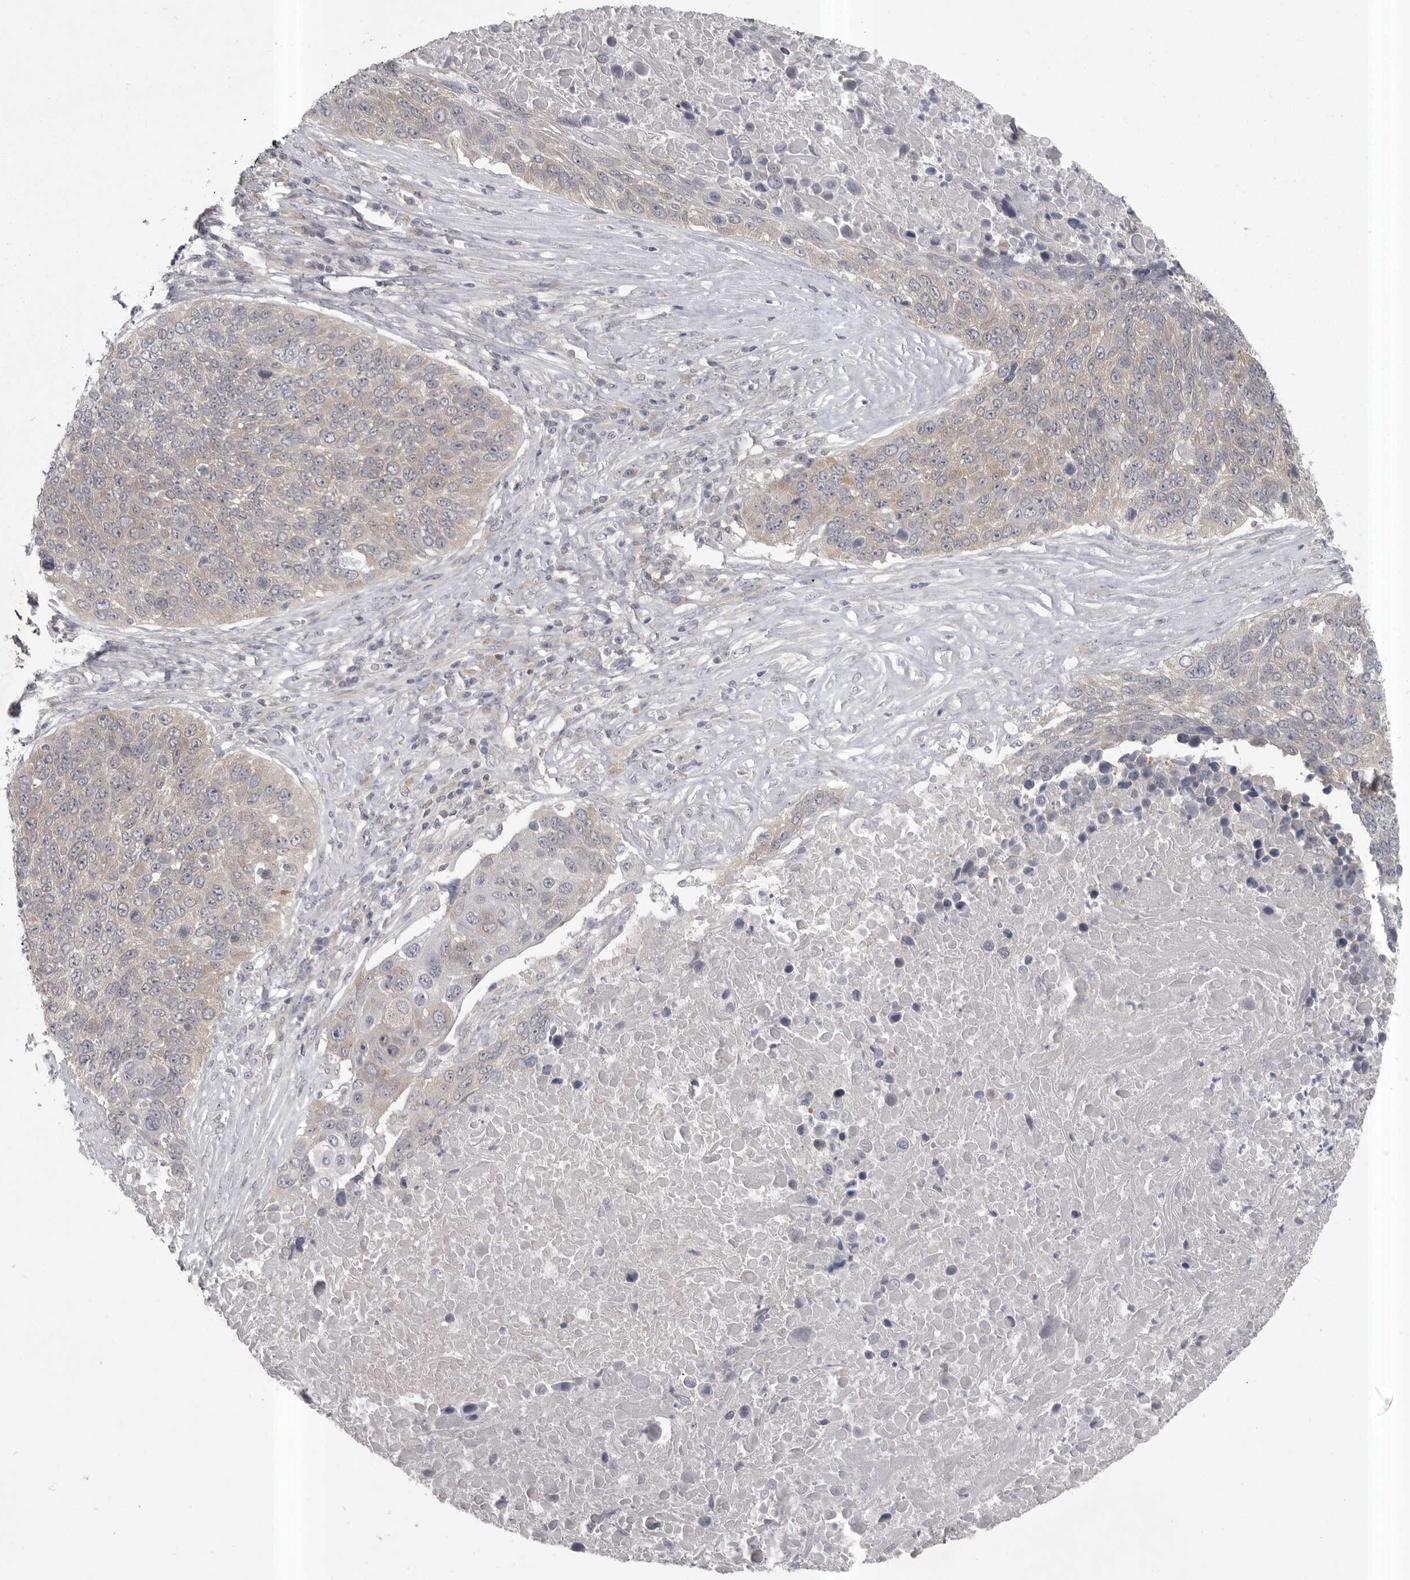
{"staining": {"intensity": "weak", "quantity": "<25%", "location": "cytoplasmic/membranous"}, "tissue": "lung cancer", "cell_type": "Tumor cells", "image_type": "cancer", "snomed": [{"axis": "morphology", "description": "Squamous cell carcinoma, NOS"}, {"axis": "topography", "description": "Lung"}], "caption": "The immunohistochemistry (IHC) image has no significant positivity in tumor cells of lung cancer tissue.", "gene": "PHF13", "patient": {"sex": "male", "age": 66}}